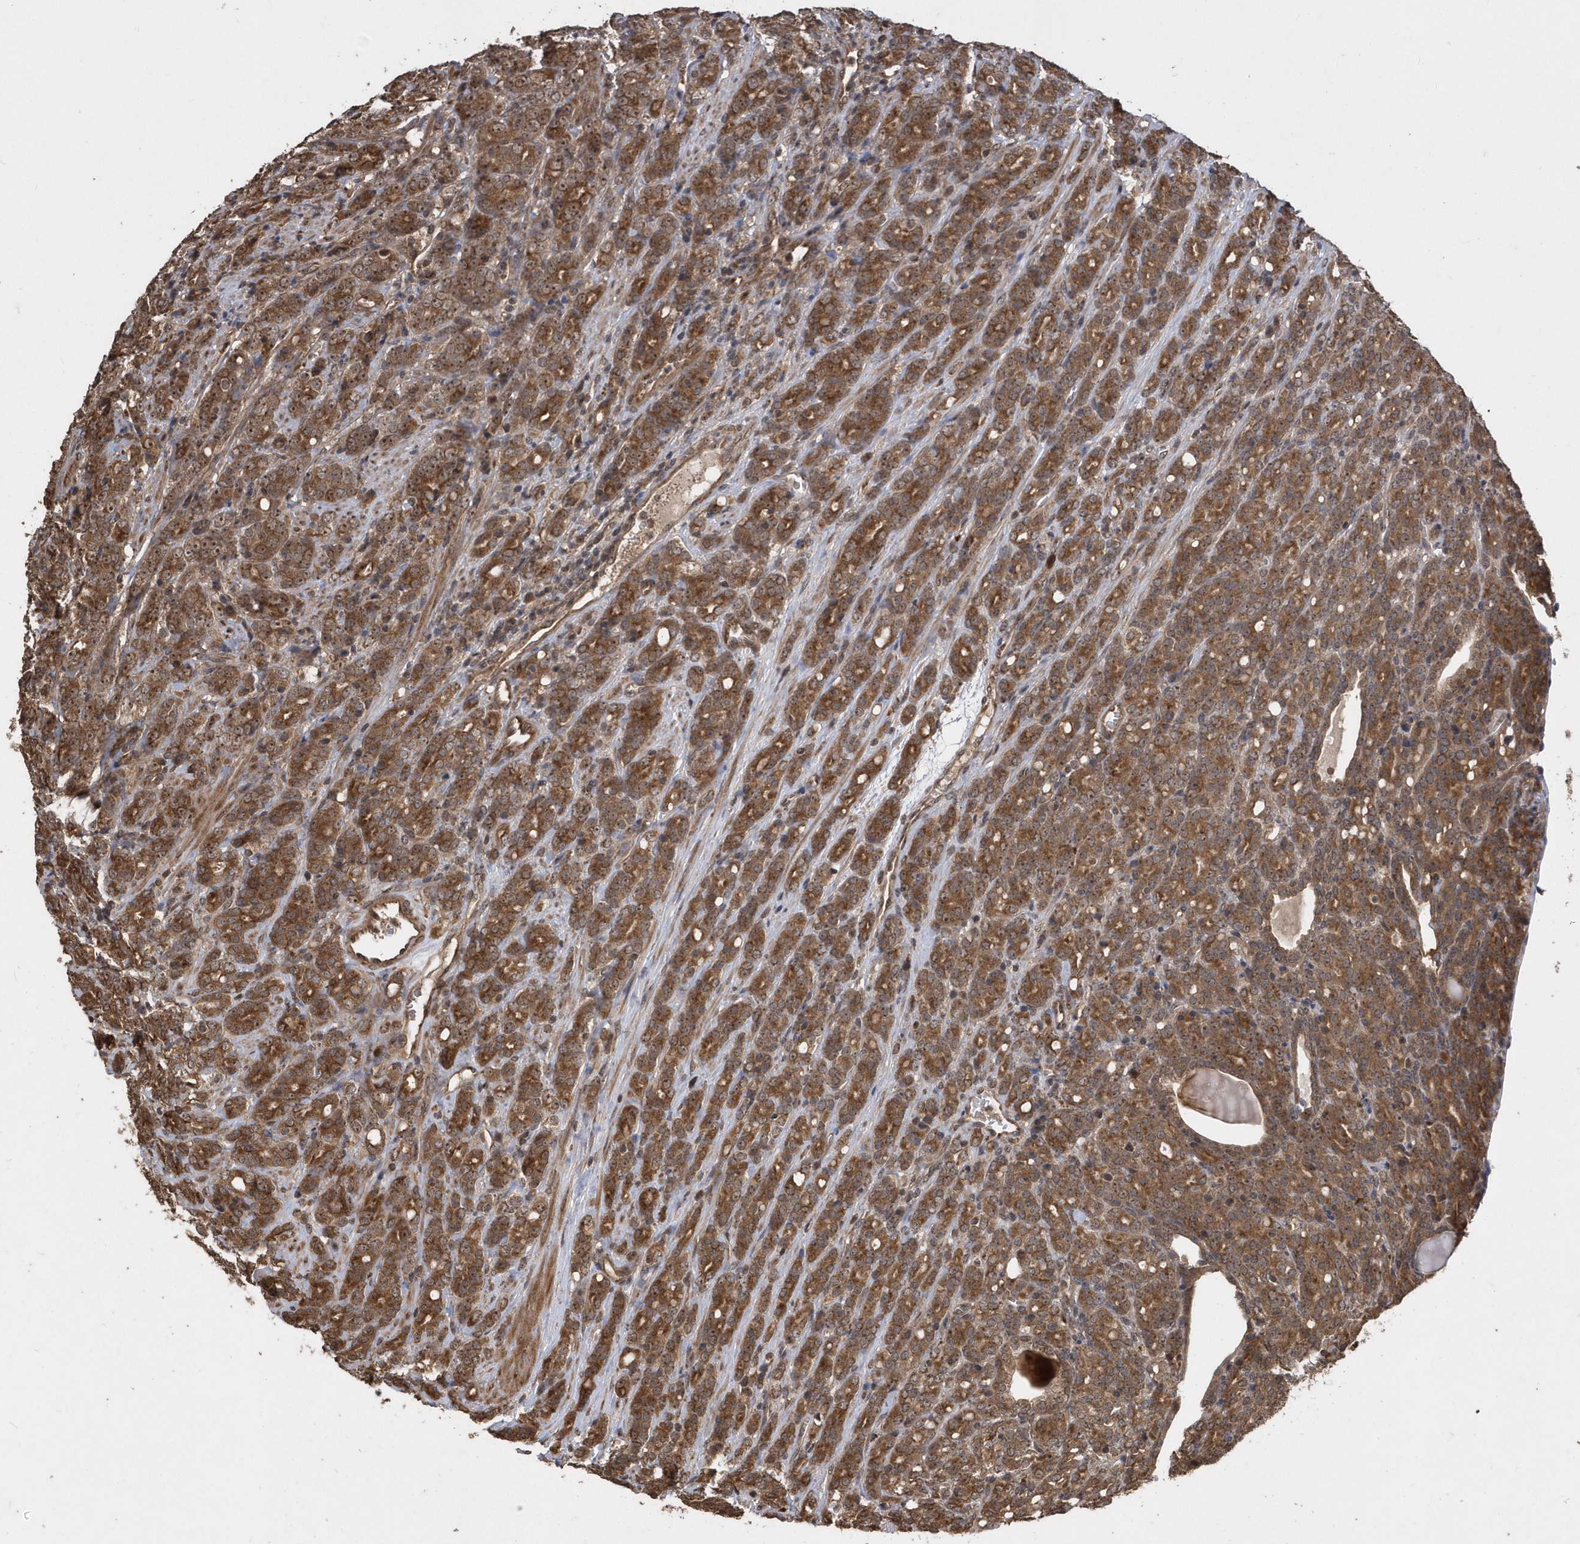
{"staining": {"intensity": "moderate", "quantity": ">75%", "location": "cytoplasmic/membranous"}, "tissue": "prostate cancer", "cell_type": "Tumor cells", "image_type": "cancer", "snomed": [{"axis": "morphology", "description": "Adenocarcinoma, High grade"}, {"axis": "topography", "description": "Prostate"}], "caption": "Human prostate adenocarcinoma (high-grade) stained for a protein (brown) exhibits moderate cytoplasmic/membranous positive positivity in approximately >75% of tumor cells.", "gene": "WASHC5", "patient": {"sex": "male", "age": 62}}